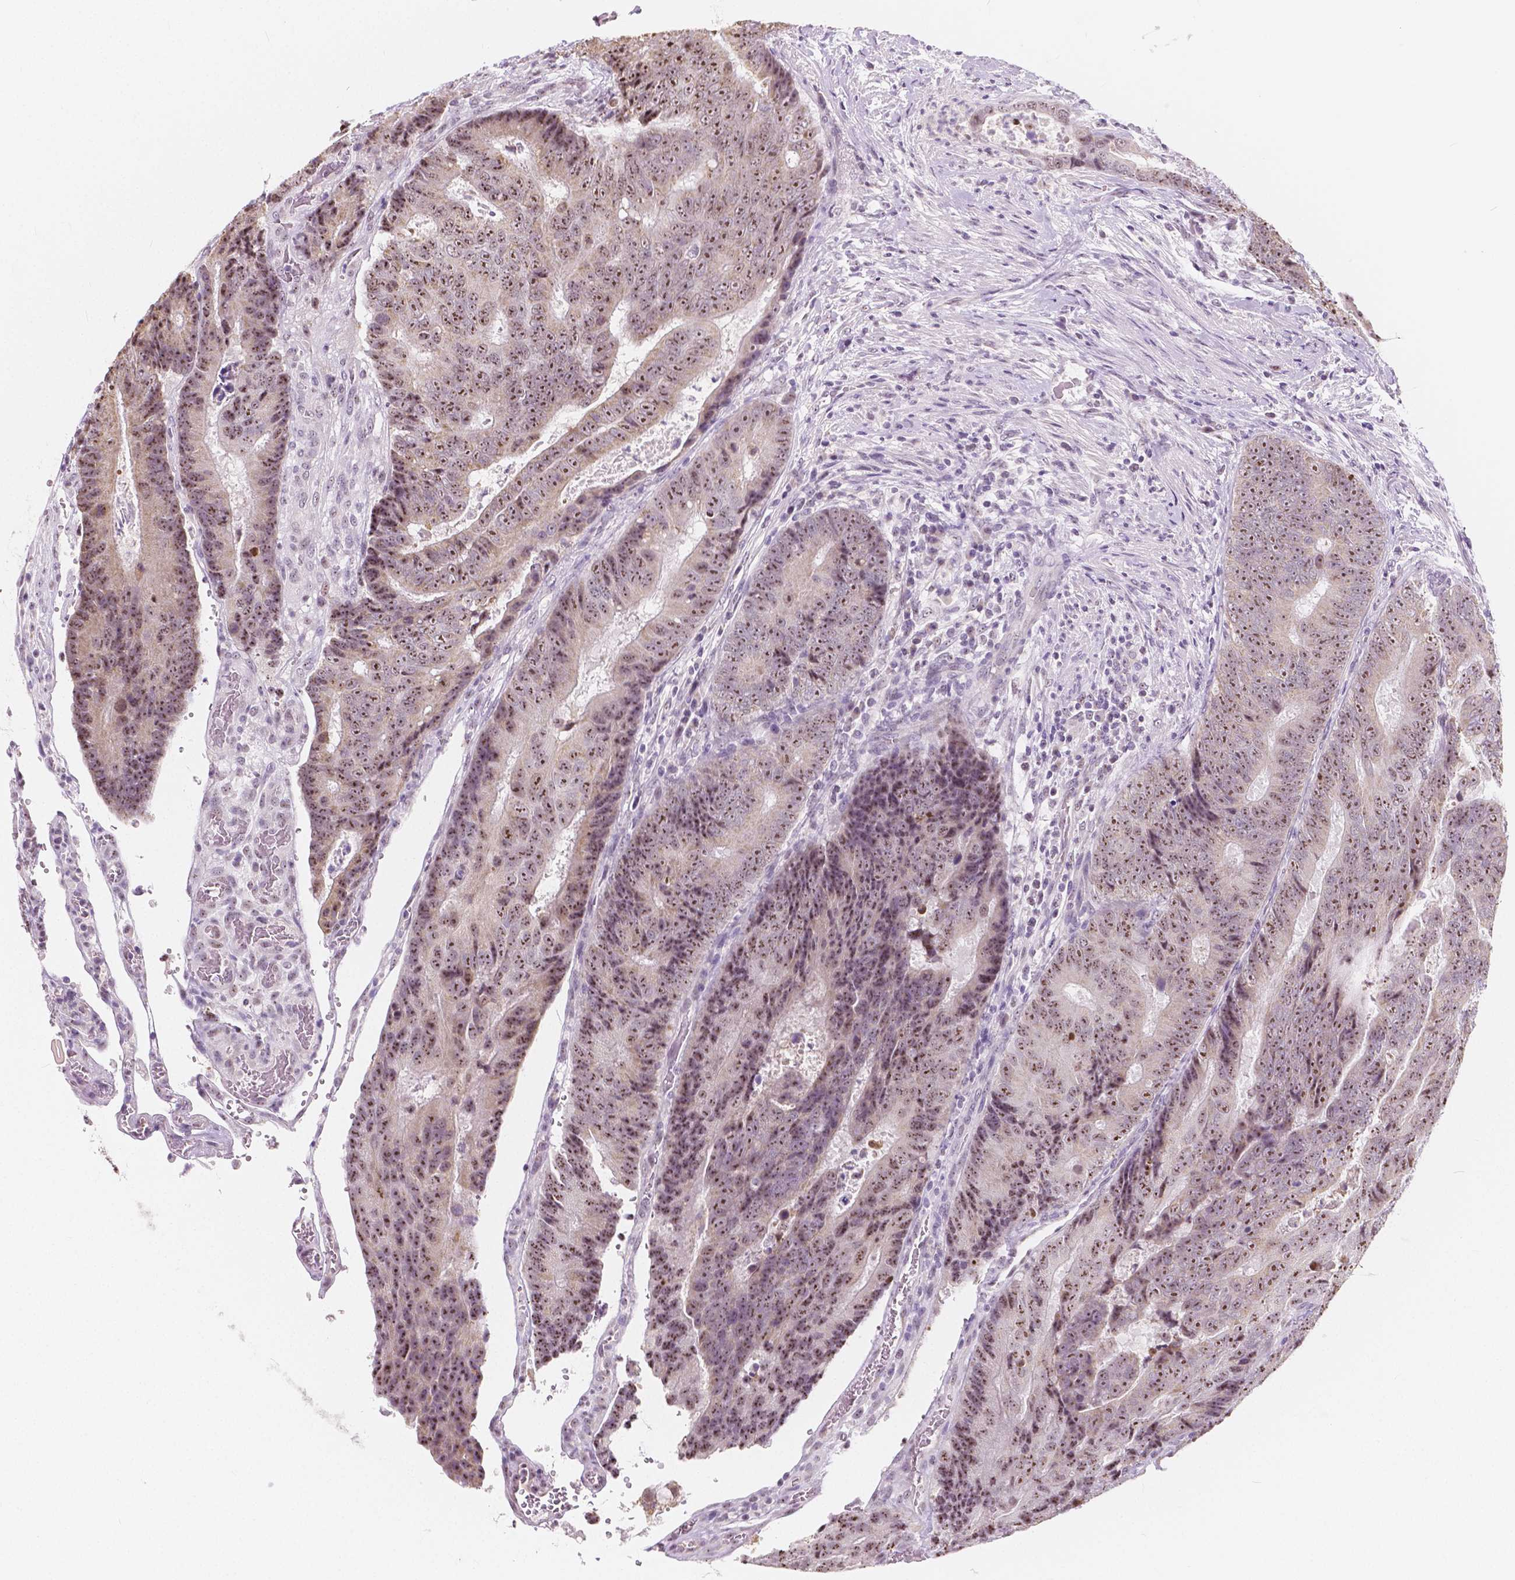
{"staining": {"intensity": "moderate", "quantity": ">75%", "location": "nuclear"}, "tissue": "colorectal cancer", "cell_type": "Tumor cells", "image_type": "cancer", "snomed": [{"axis": "morphology", "description": "Adenocarcinoma, NOS"}, {"axis": "topography", "description": "Colon"}], "caption": "Moderate nuclear expression for a protein is present in about >75% of tumor cells of colorectal cancer (adenocarcinoma) using IHC.", "gene": "NOLC1", "patient": {"sex": "female", "age": 48}}